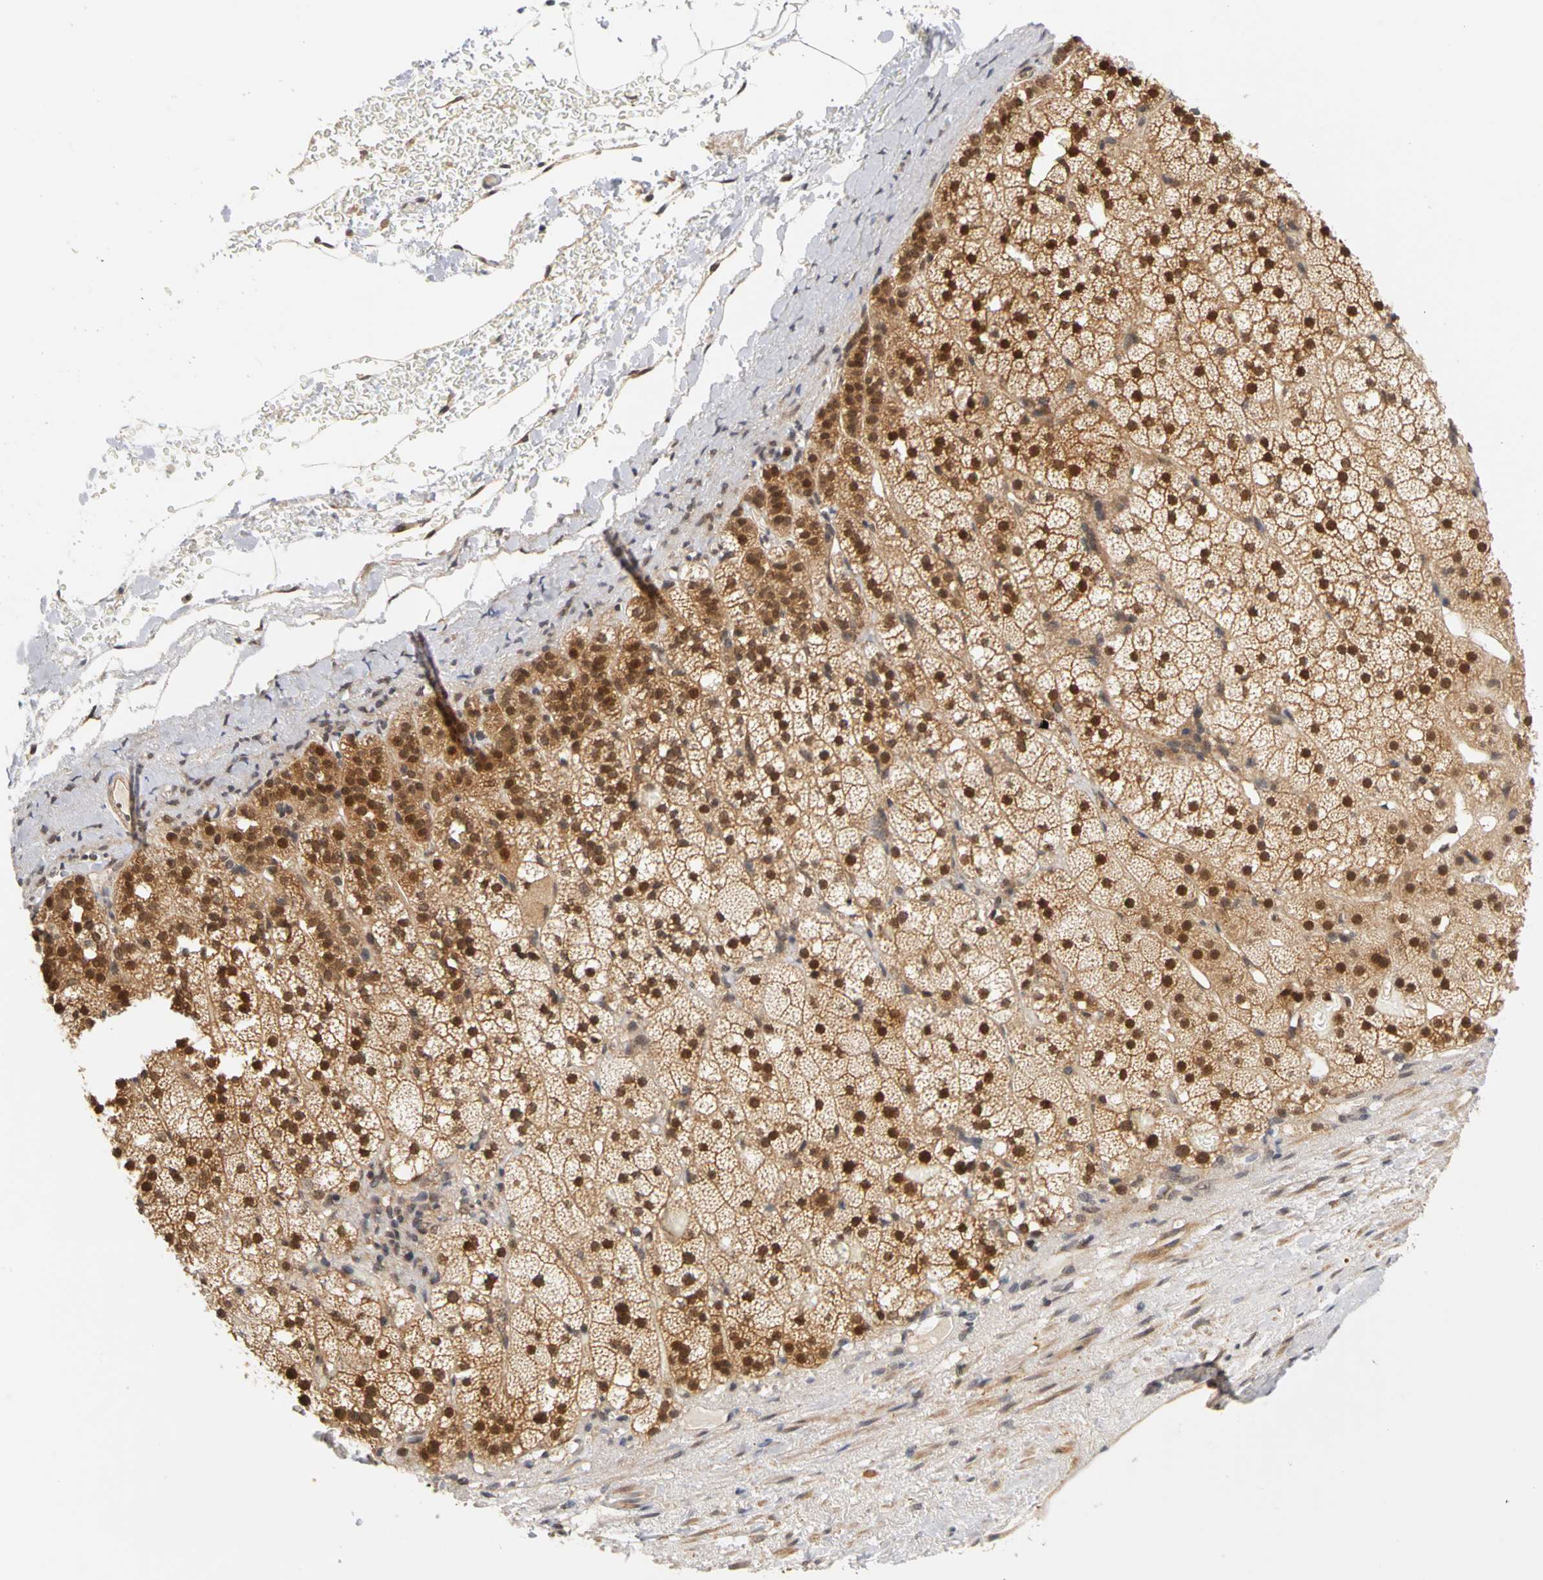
{"staining": {"intensity": "strong", "quantity": ">75%", "location": "cytoplasmic/membranous,nuclear"}, "tissue": "adrenal gland", "cell_type": "Glandular cells", "image_type": "normal", "snomed": [{"axis": "morphology", "description": "Normal tissue, NOS"}, {"axis": "topography", "description": "Adrenal gland"}], "caption": "Protein expression analysis of benign adrenal gland exhibits strong cytoplasmic/membranous,nuclear staining in approximately >75% of glandular cells. (brown staining indicates protein expression, while blue staining denotes nuclei).", "gene": "UBE2M", "patient": {"sex": "male", "age": 35}}